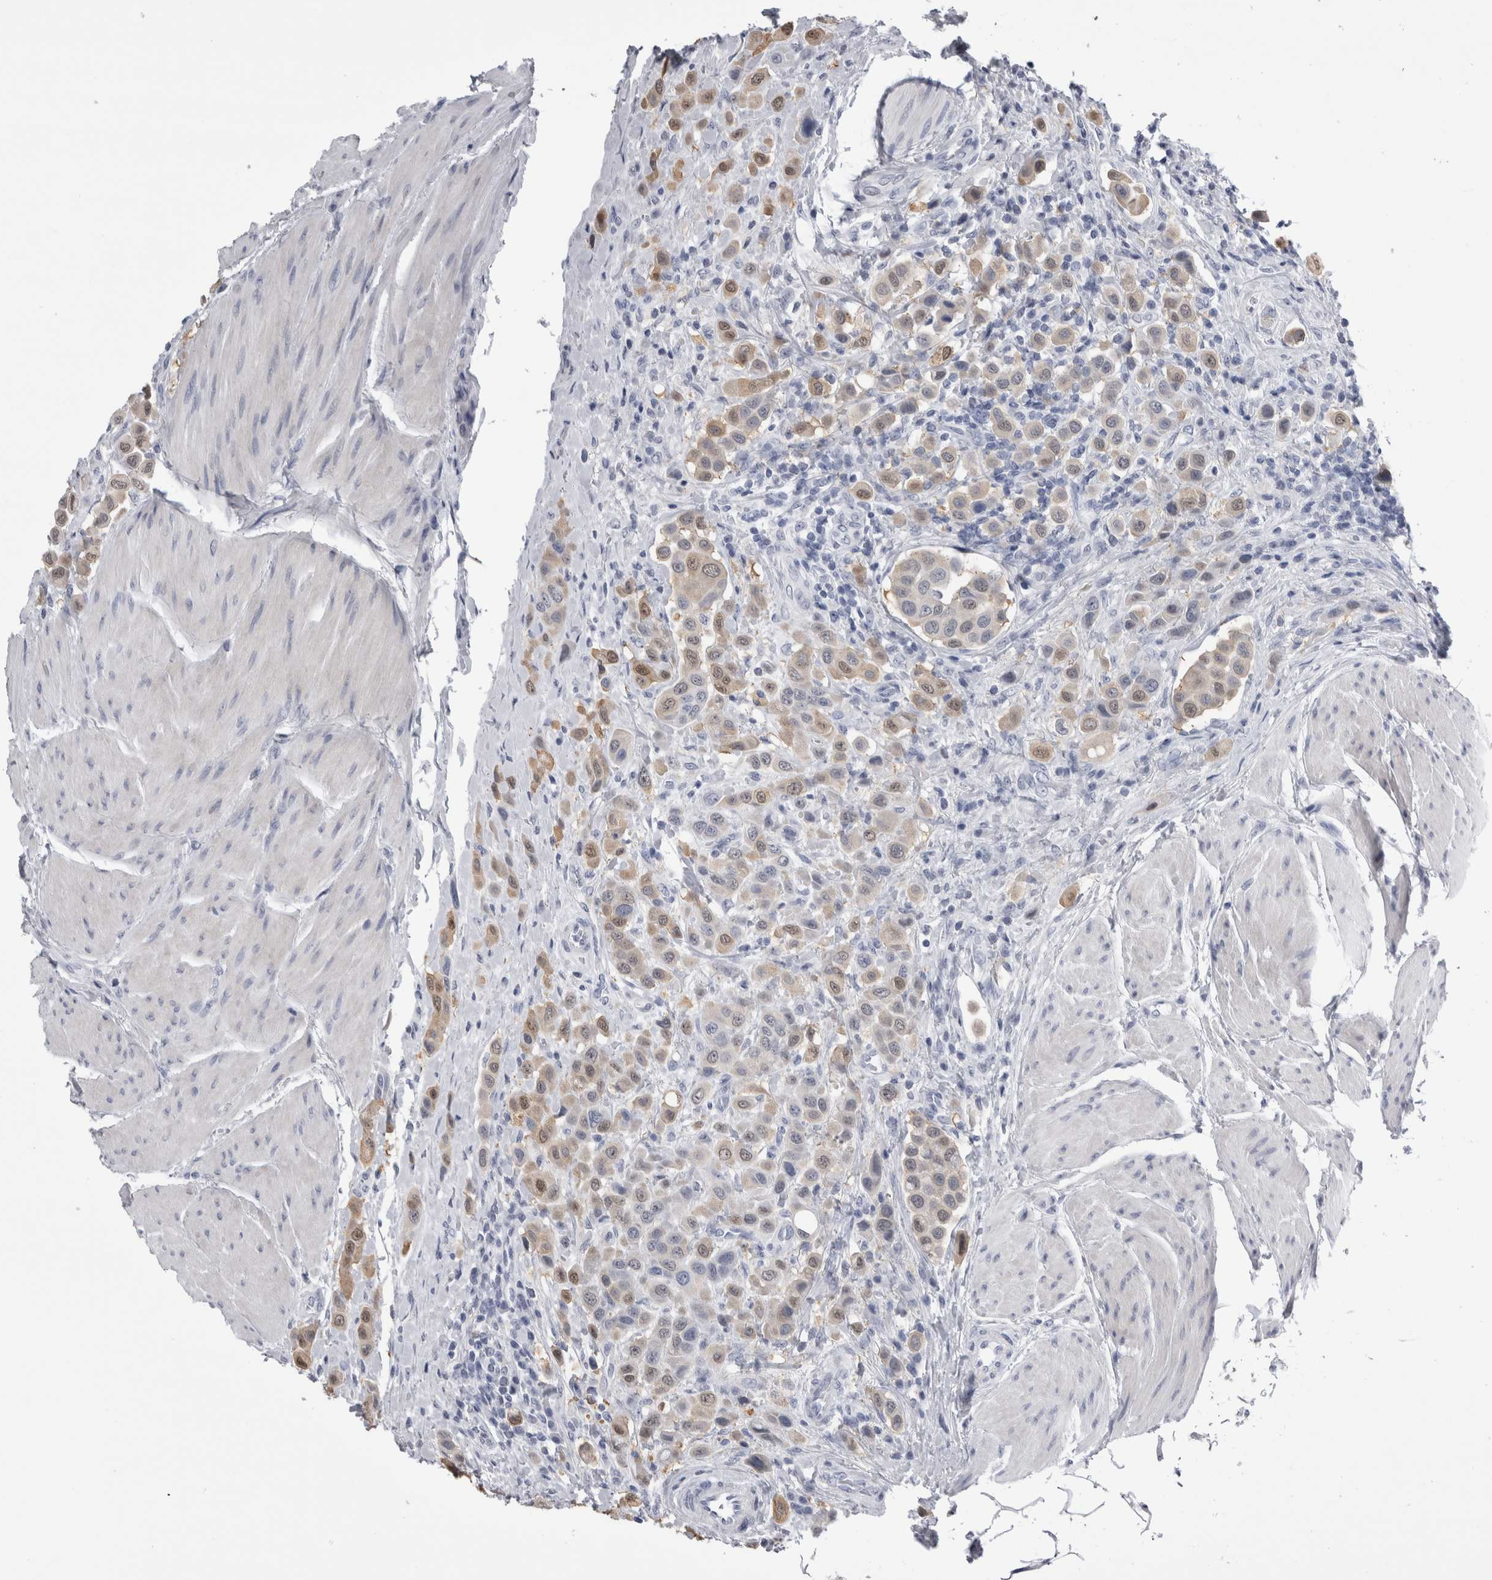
{"staining": {"intensity": "weak", "quantity": "25%-75%", "location": "cytoplasmic/membranous,nuclear"}, "tissue": "urothelial cancer", "cell_type": "Tumor cells", "image_type": "cancer", "snomed": [{"axis": "morphology", "description": "Urothelial carcinoma, High grade"}, {"axis": "topography", "description": "Urinary bladder"}], "caption": "IHC image of neoplastic tissue: human urothelial cancer stained using IHC exhibits low levels of weak protein expression localized specifically in the cytoplasmic/membranous and nuclear of tumor cells, appearing as a cytoplasmic/membranous and nuclear brown color.", "gene": "ALDH8A1", "patient": {"sex": "male", "age": 50}}